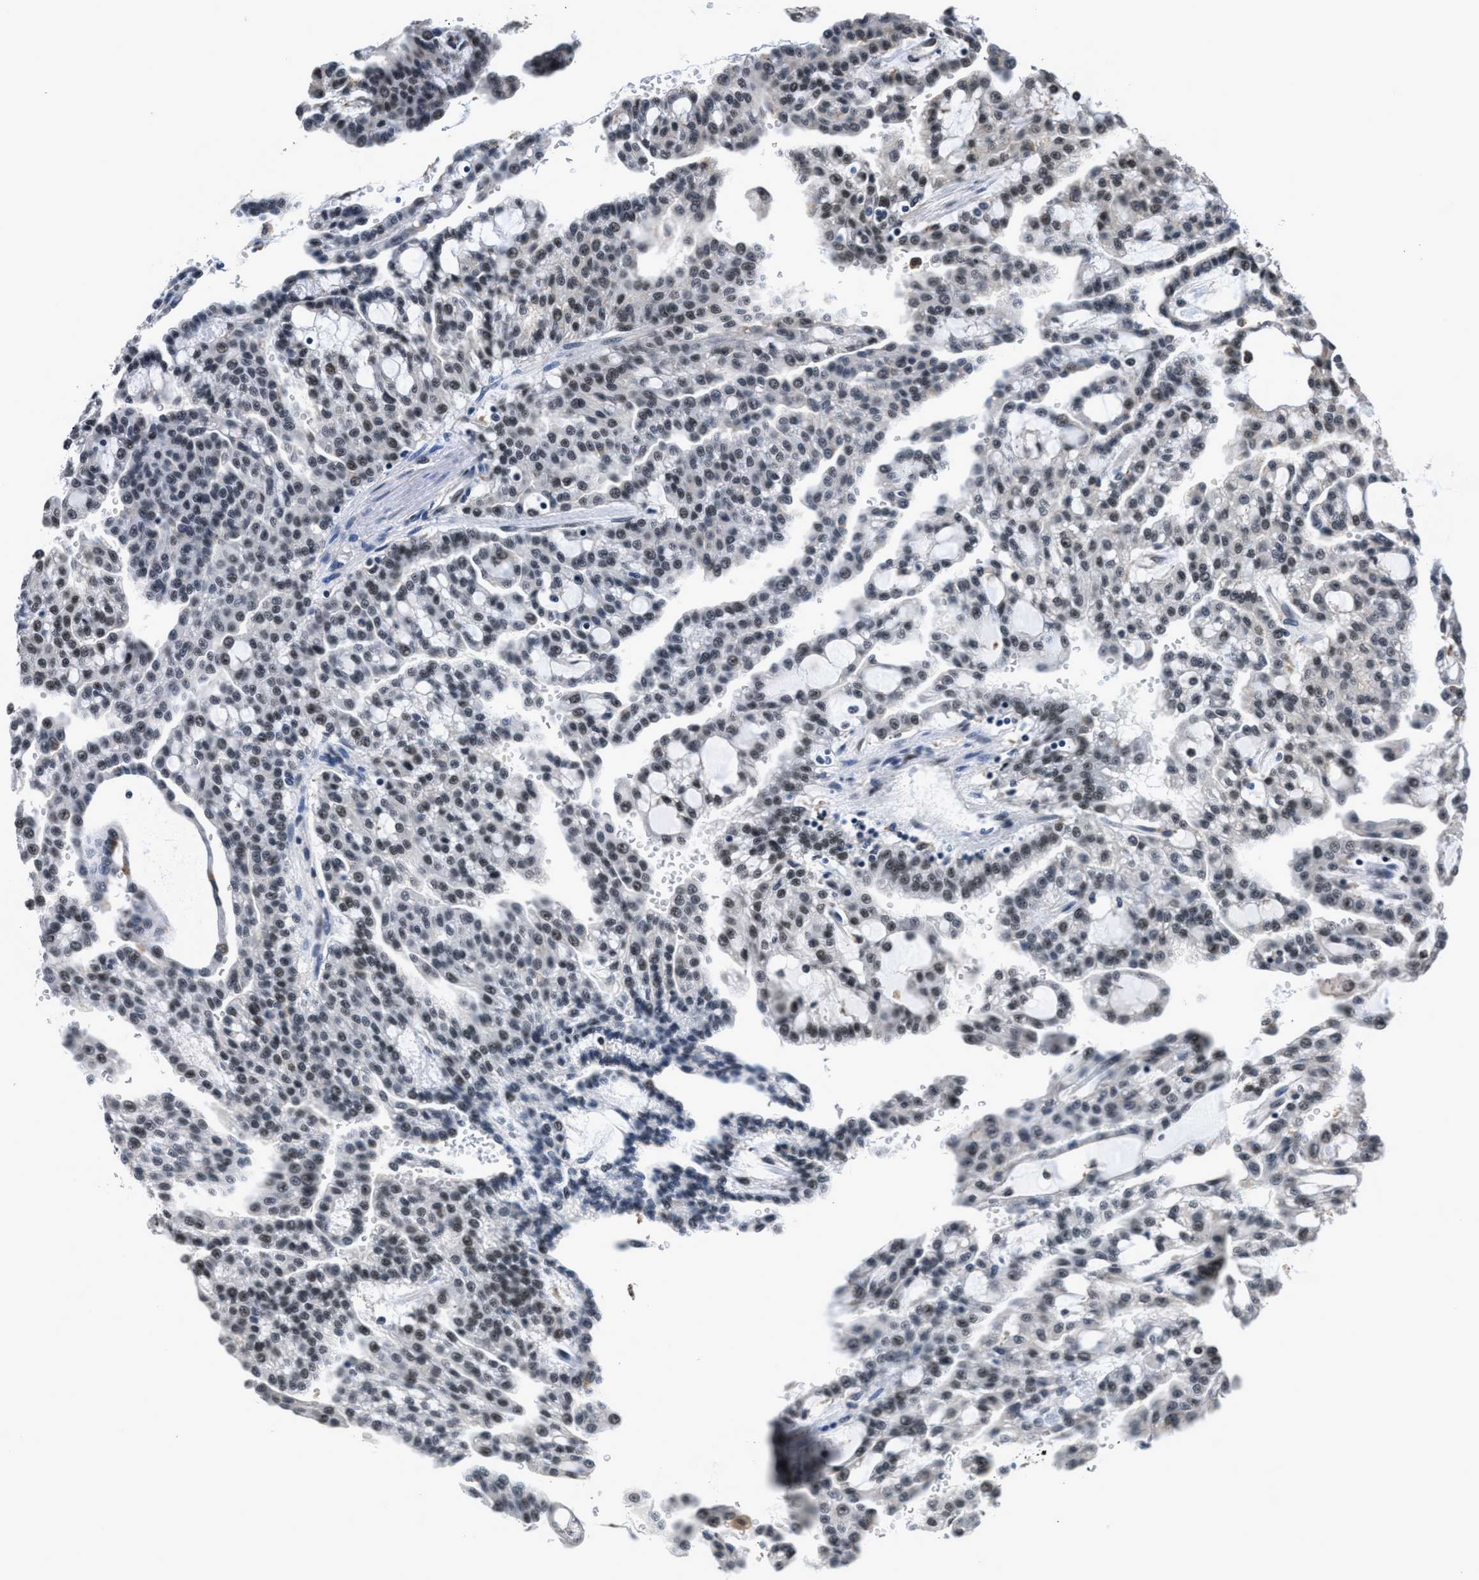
{"staining": {"intensity": "strong", "quantity": "25%-75%", "location": "nuclear"}, "tissue": "renal cancer", "cell_type": "Tumor cells", "image_type": "cancer", "snomed": [{"axis": "morphology", "description": "Adenocarcinoma, NOS"}, {"axis": "topography", "description": "Kidney"}], "caption": "This micrograph displays immunohistochemistry (IHC) staining of human renal cancer (adenocarcinoma), with high strong nuclear staining in about 25%-75% of tumor cells.", "gene": "HNRNPH2", "patient": {"sex": "male", "age": 63}}